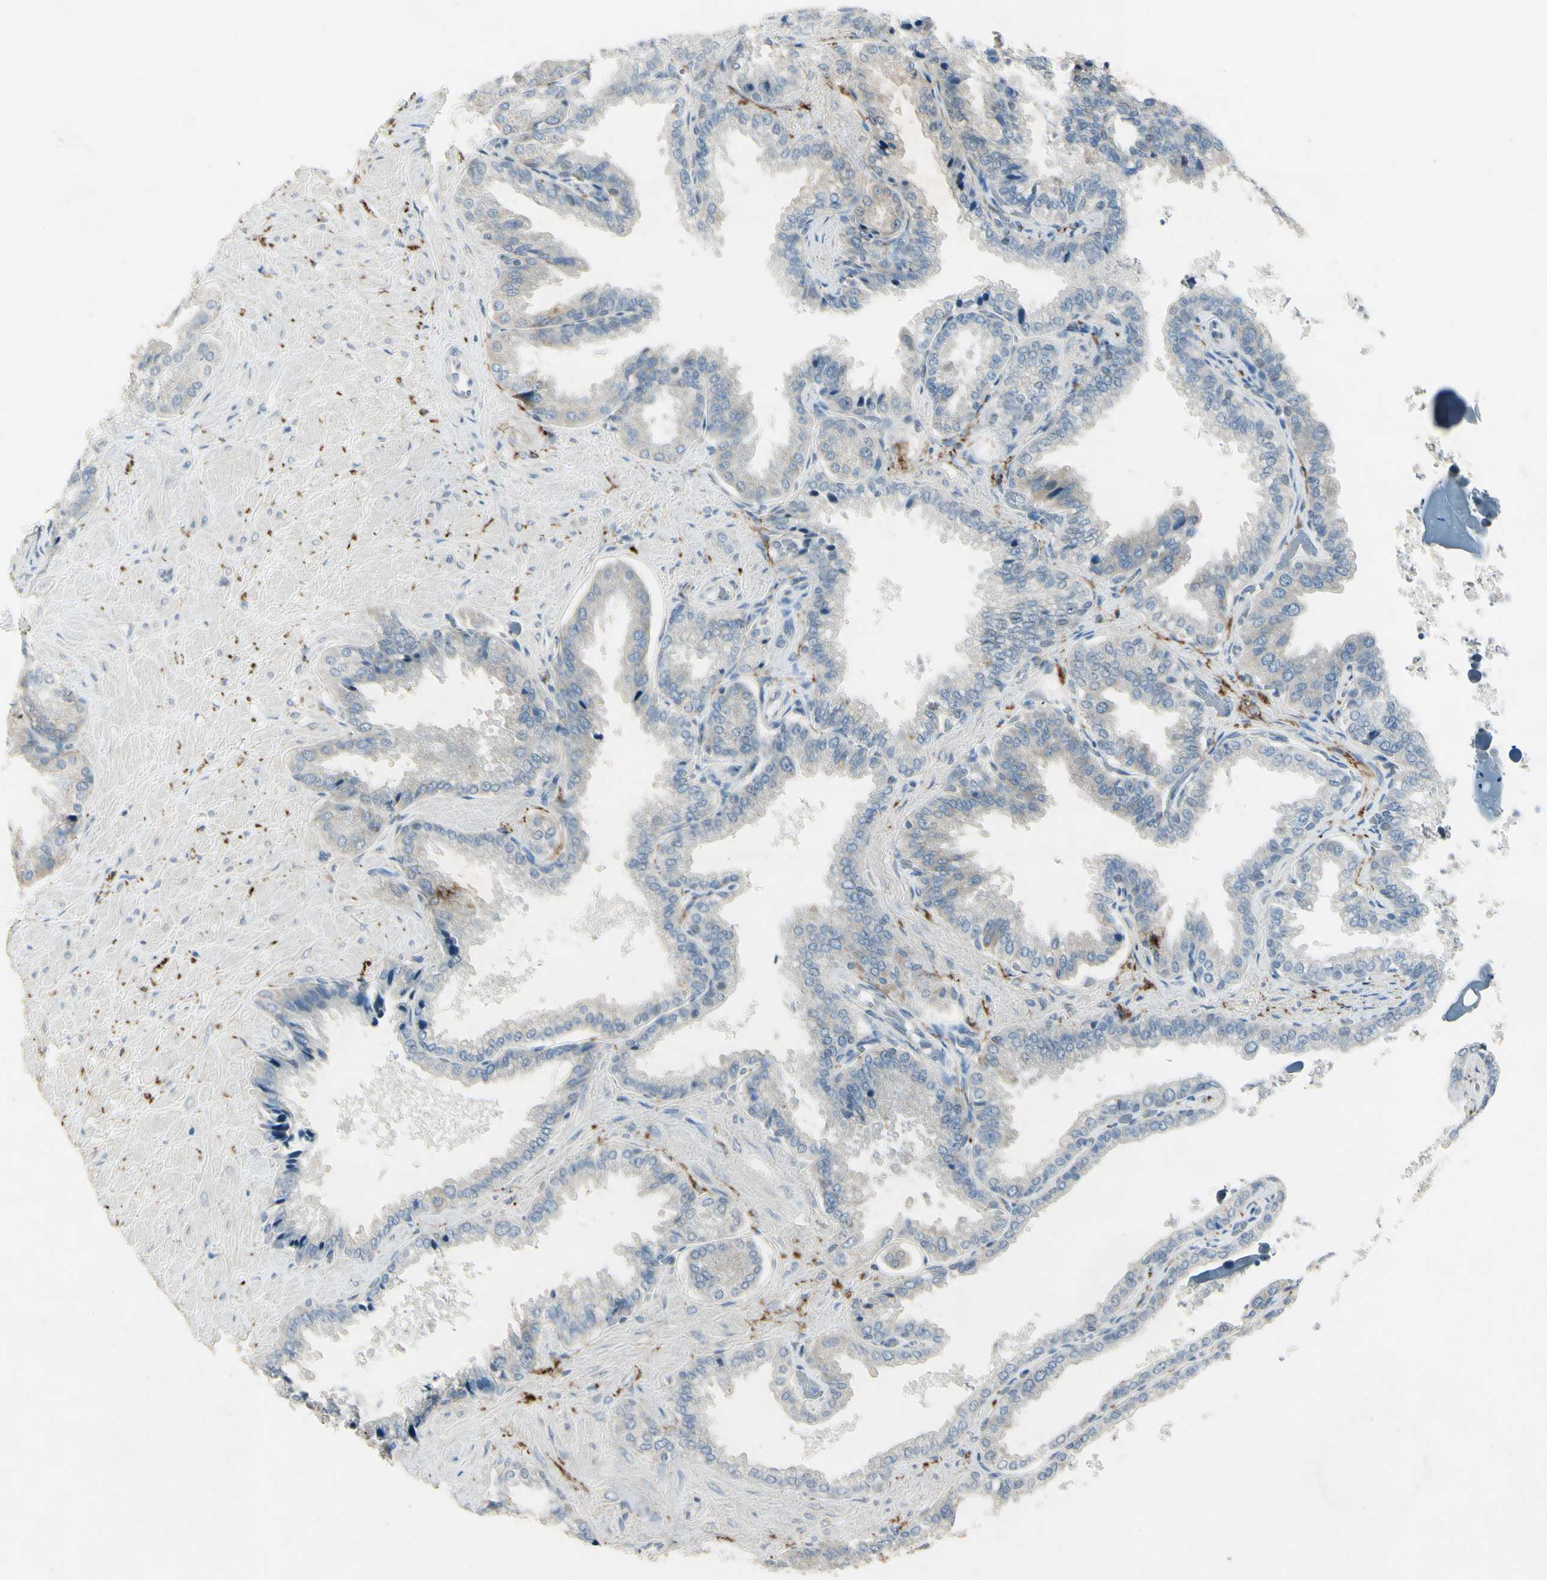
{"staining": {"intensity": "negative", "quantity": "none", "location": "none"}, "tissue": "seminal vesicle", "cell_type": "Glandular cells", "image_type": "normal", "snomed": [{"axis": "morphology", "description": "Normal tissue, NOS"}, {"axis": "topography", "description": "Seminal veicle"}], "caption": "DAB immunohistochemical staining of normal seminal vesicle reveals no significant expression in glandular cells. The staining was performed using DAB to visualize the protein expression in brown, while the nuclei were stained in blue with hematoxylin (Magnification: 20x).", "gene": "SNAP91", "patient": {"sex": "male", "age": 46}}